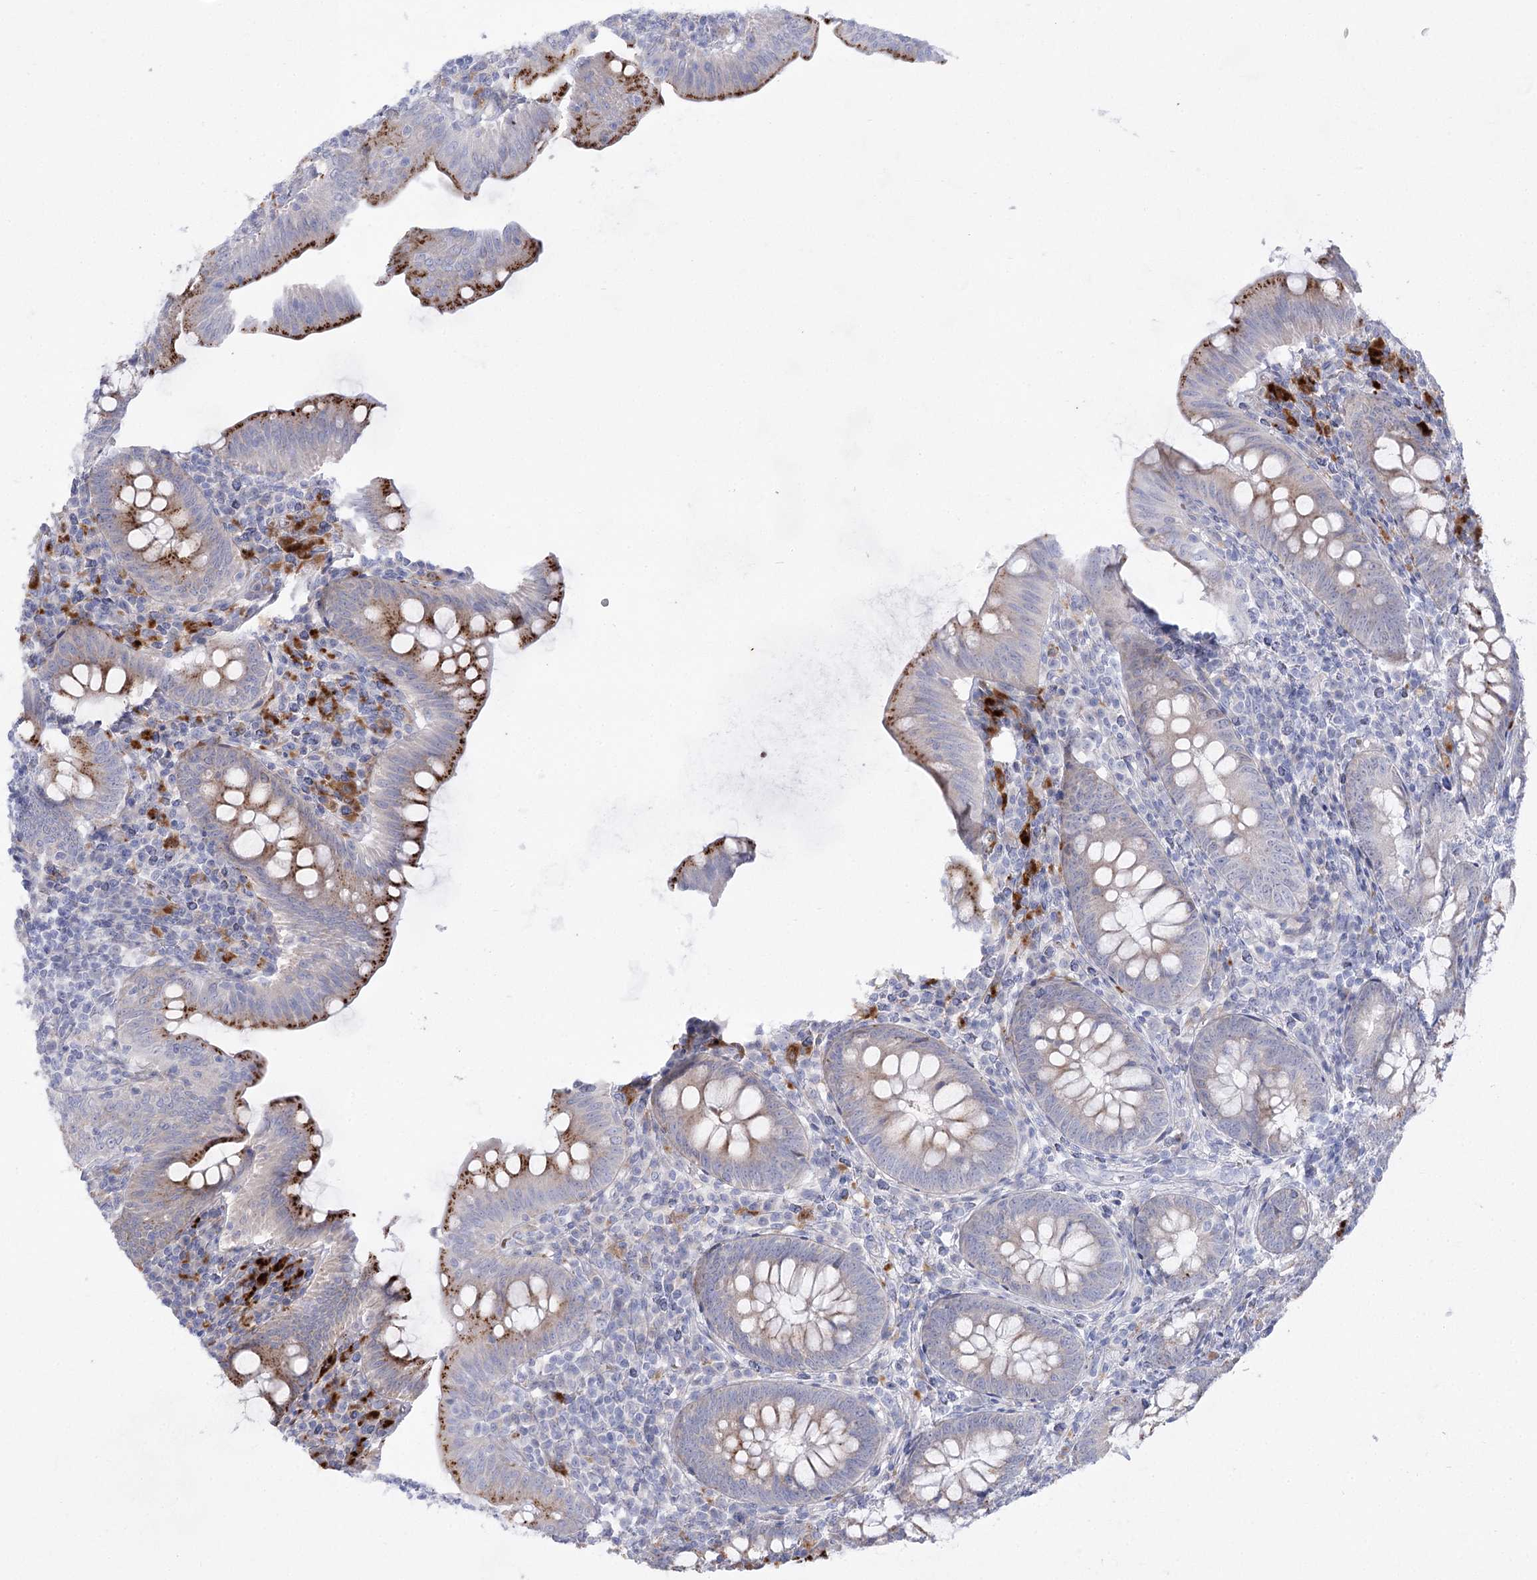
{"staining": {"intensity": "strong", "quantity": "25%-75%", "location": "cytoplasmic/membranous"}, "tissue": "appendix", "cell_type": "Glandular cells", "image_type": "normal", "snomed": [{"axis": "morphology", "description": "Normal tissue, NOS"}, {"axis": "topography", "description": "Appendix"}], "caption": "Protein analysis of unremarkable appendix shows strong cytoplasmic/membranous expression in approximately 25%-75% of glandular cells. Using DAB (3,3'-diaminobenzidine) (brown) and hematoxylin (blue) stains, captured at high magnification using brightfield microscopy.", "gene": "SIAE", "patient": {"sex": "male", "age": 14}}